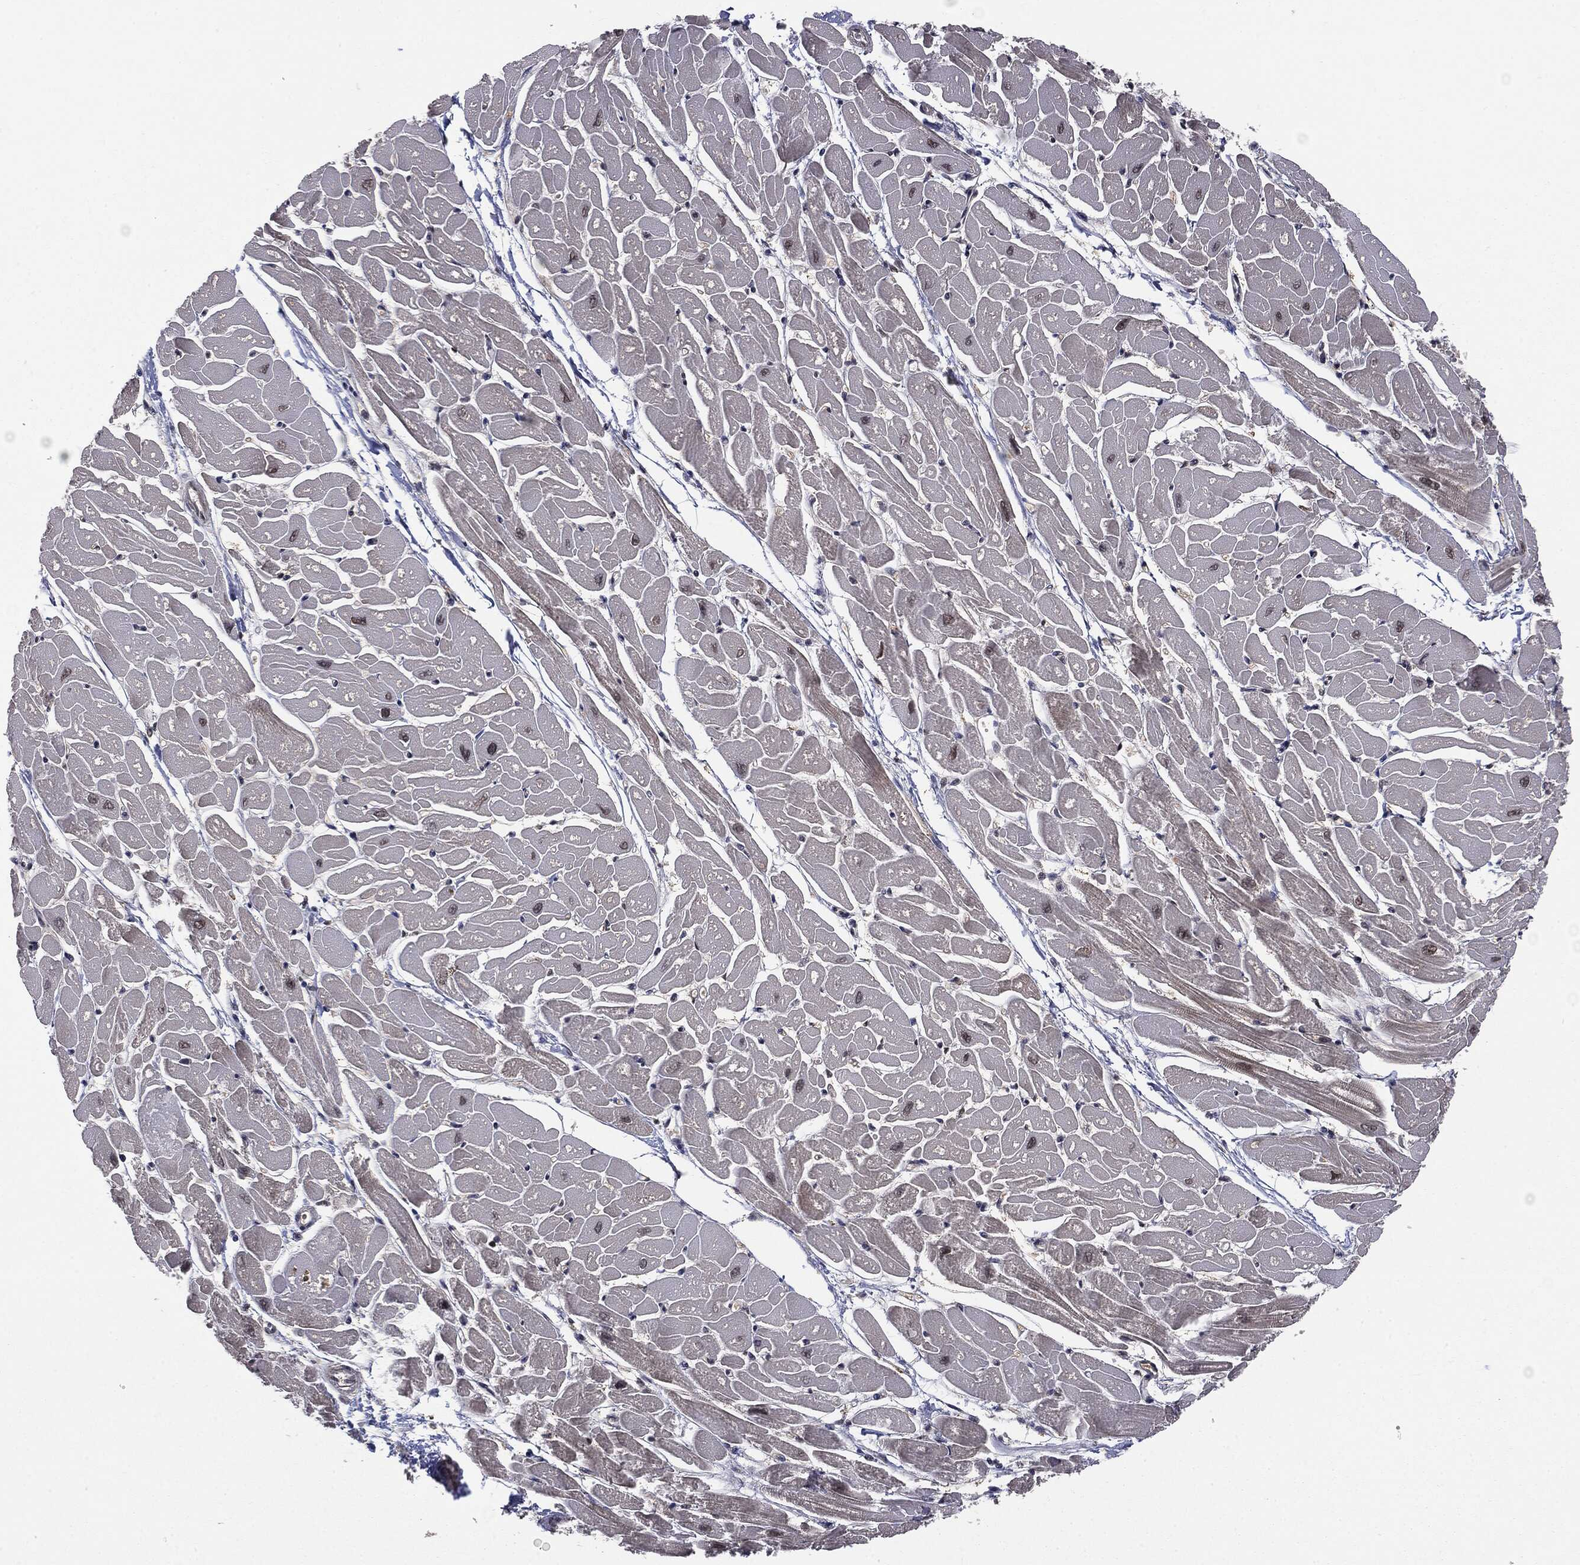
{"staining": {"intensity": "moderate", "quantity": "25%-75%", "location": "cytoplasmic/membranous"}, "tissue": "heart muscle", "cell_type": "Cardiomyocytes", "image_type": "normal", "snomed": [{"axis": "morphology", "description": "Normal tissue, NOS"}, {"axis": "topography", "description": "Heart"}], "caption": "Immunohistochemistry staining of benign heart muscle, which exhibits medium levels of moderate cytoplasmic/membranous expression in about 25%-75% of cardiomyocytes indicating moderate cytoplasmic/membranous protein positivity. The staining was performed using DAB (brown) for protein detection and nuclei were counterstained in hematoxylin (blue).", "gene": "KRT7", "patient": {"sex": "male", "age": 57}}